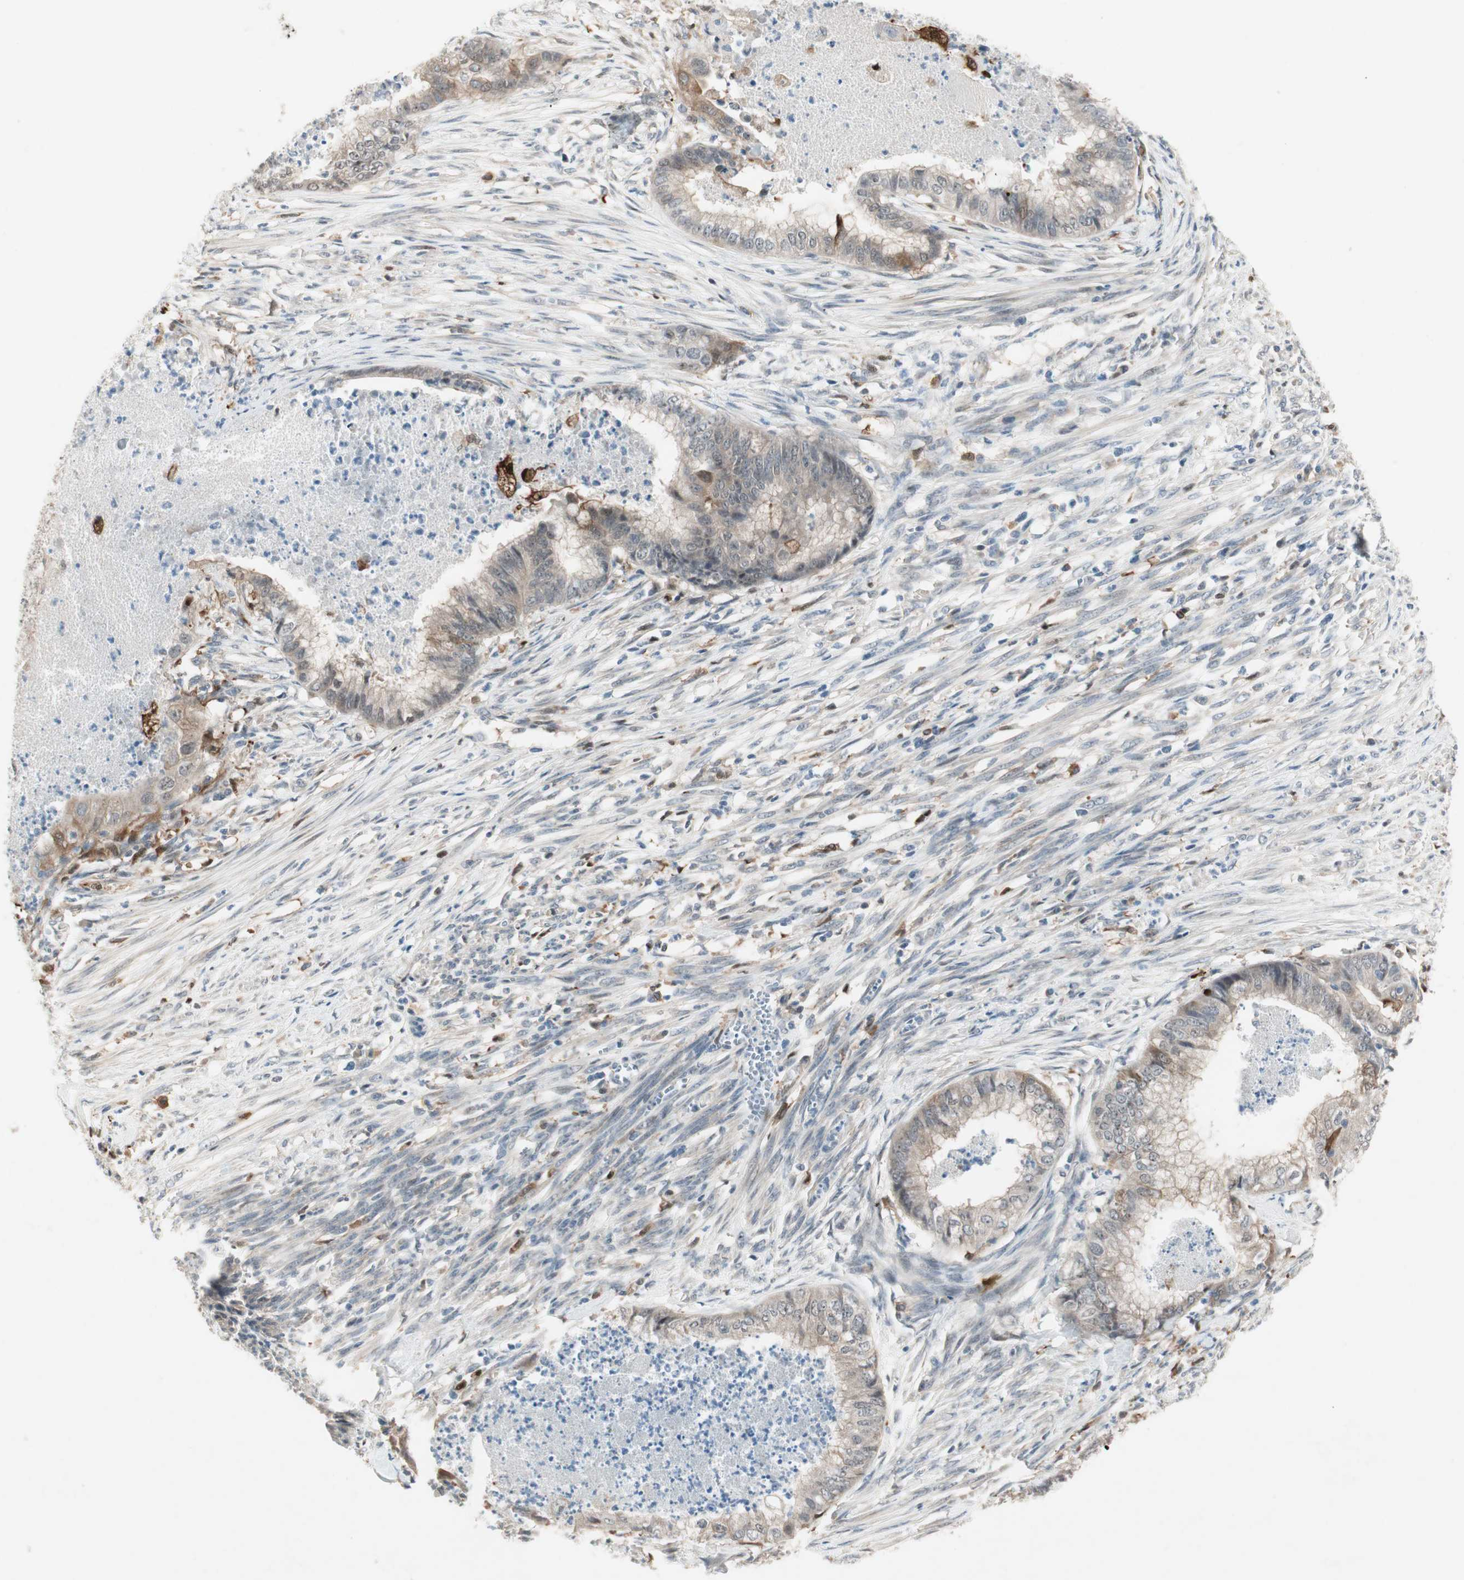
{"staining": {"intensity": "weak", "quantity": ">75%", "location": "cytoplasmic/membranous"}, "tissue": "endometrial cancer", "cell_type": "Tumor cells", "image_type": "cancer", "snomed": [{"axis": "morphology", "description": "Necrosis, NOS"}, {"axis": "morphology", "description": "Adenocarcinoma, NOS"}, {"axis": "topography", "description": "Endometrium"}], "caption": "Protein analysis of endometrial cancer (adenocarcinoma) tissue displays weak cytoplasmic/membranous staining in approximately >75% of tumor cells.", "gene": "RTL6", "patient": {"sex": "female", "age": 79}}